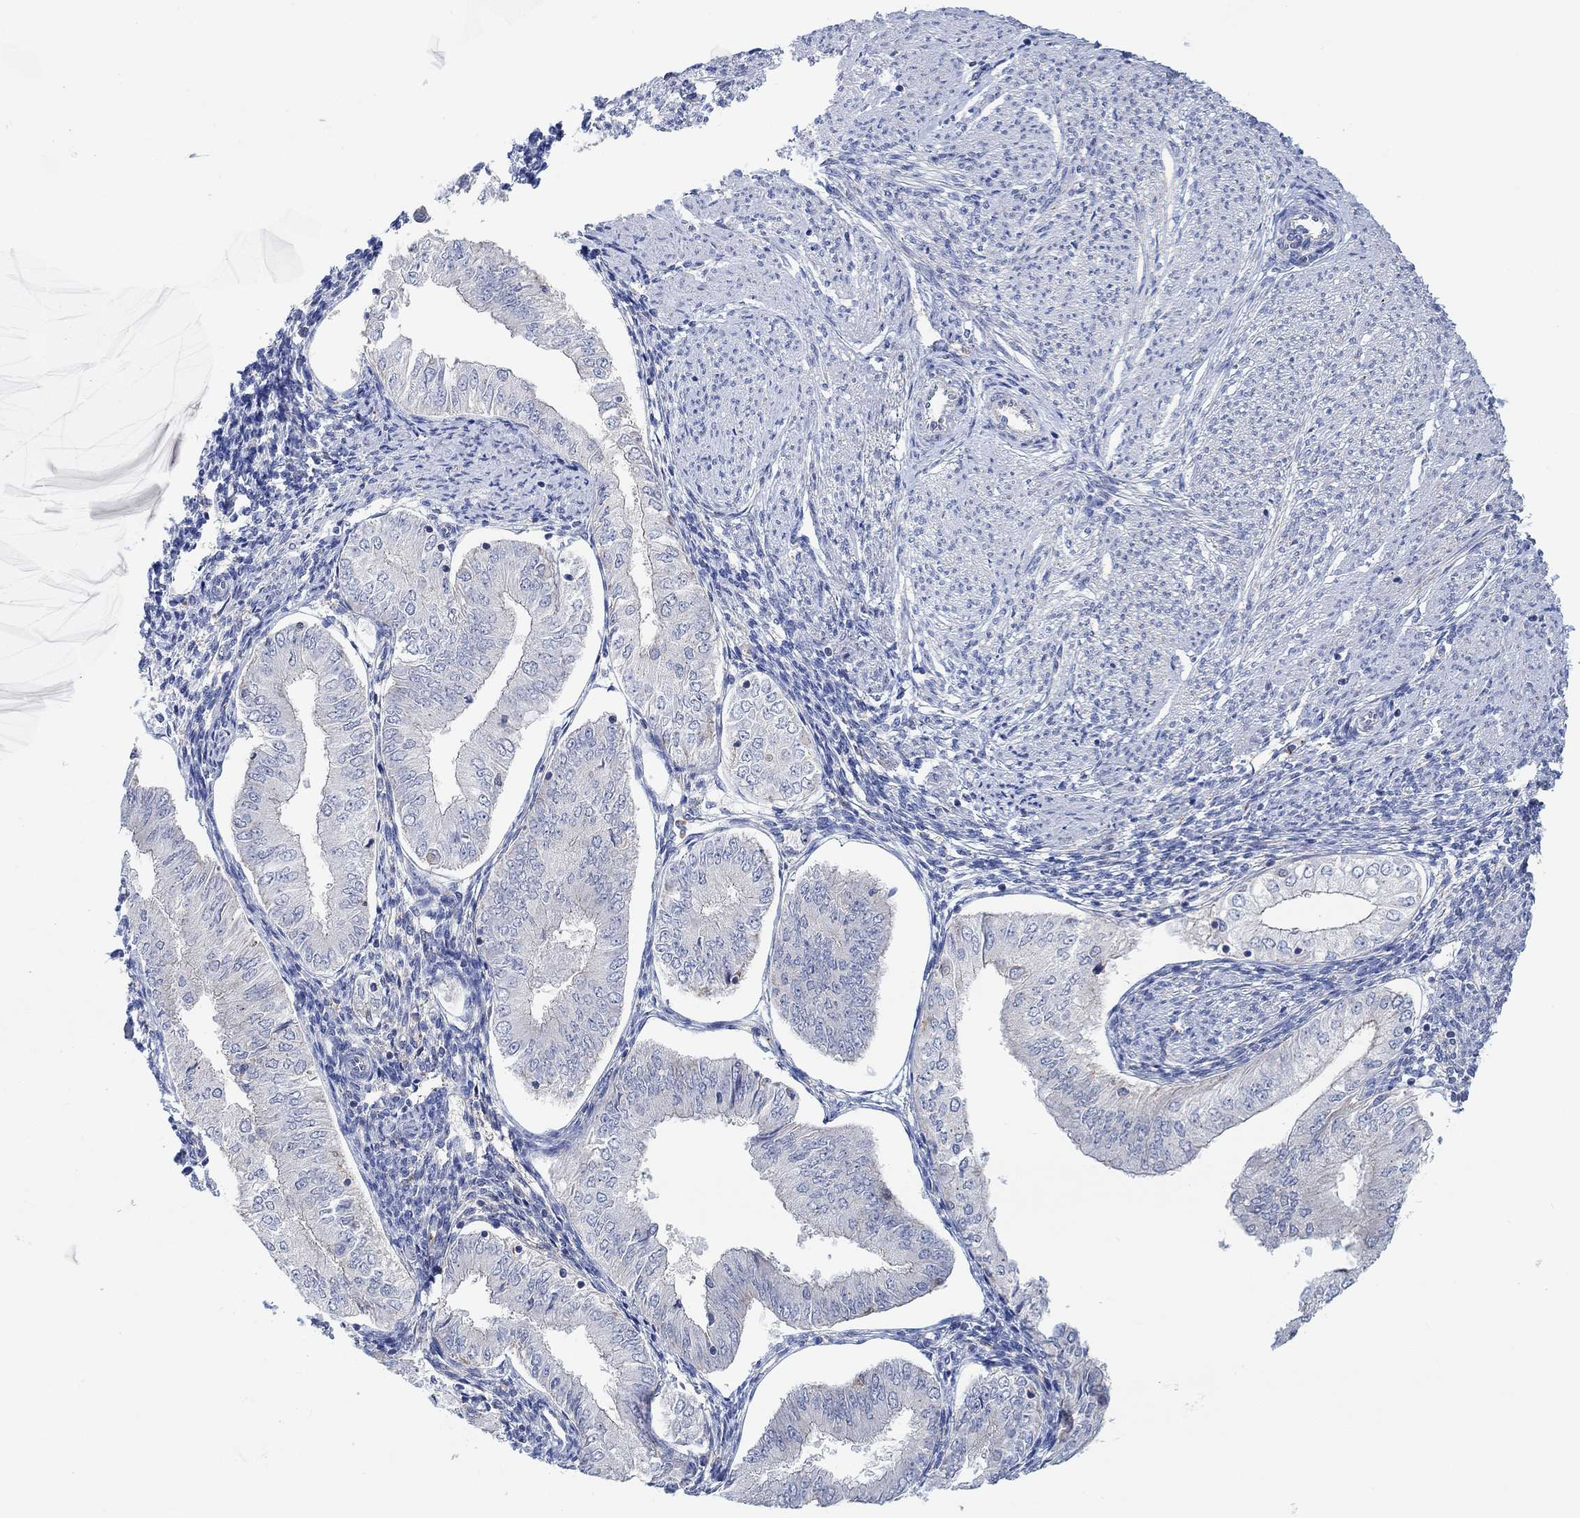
{"staining": {"intensity": "negative", "quantity": "none", "location": "none"}, "tissue": "endometrial cancer", "cell_type": "Tumor cells", "image_type": "cancer", "snomed": [{"axis": "morphology", "description": "Adenocarcinoma, NOS"}, {"axis": "topography", "description": "Endometrium"}], "caption": "Protein analysis of endometrial cancer shows no significant staining in tumor cells. (DAB (3,3'-diaminobenzidine) IHC with hematoxylin counter stain).", "gene": "PMFBP1", "patient": {"sex": "female", "age": 53}}